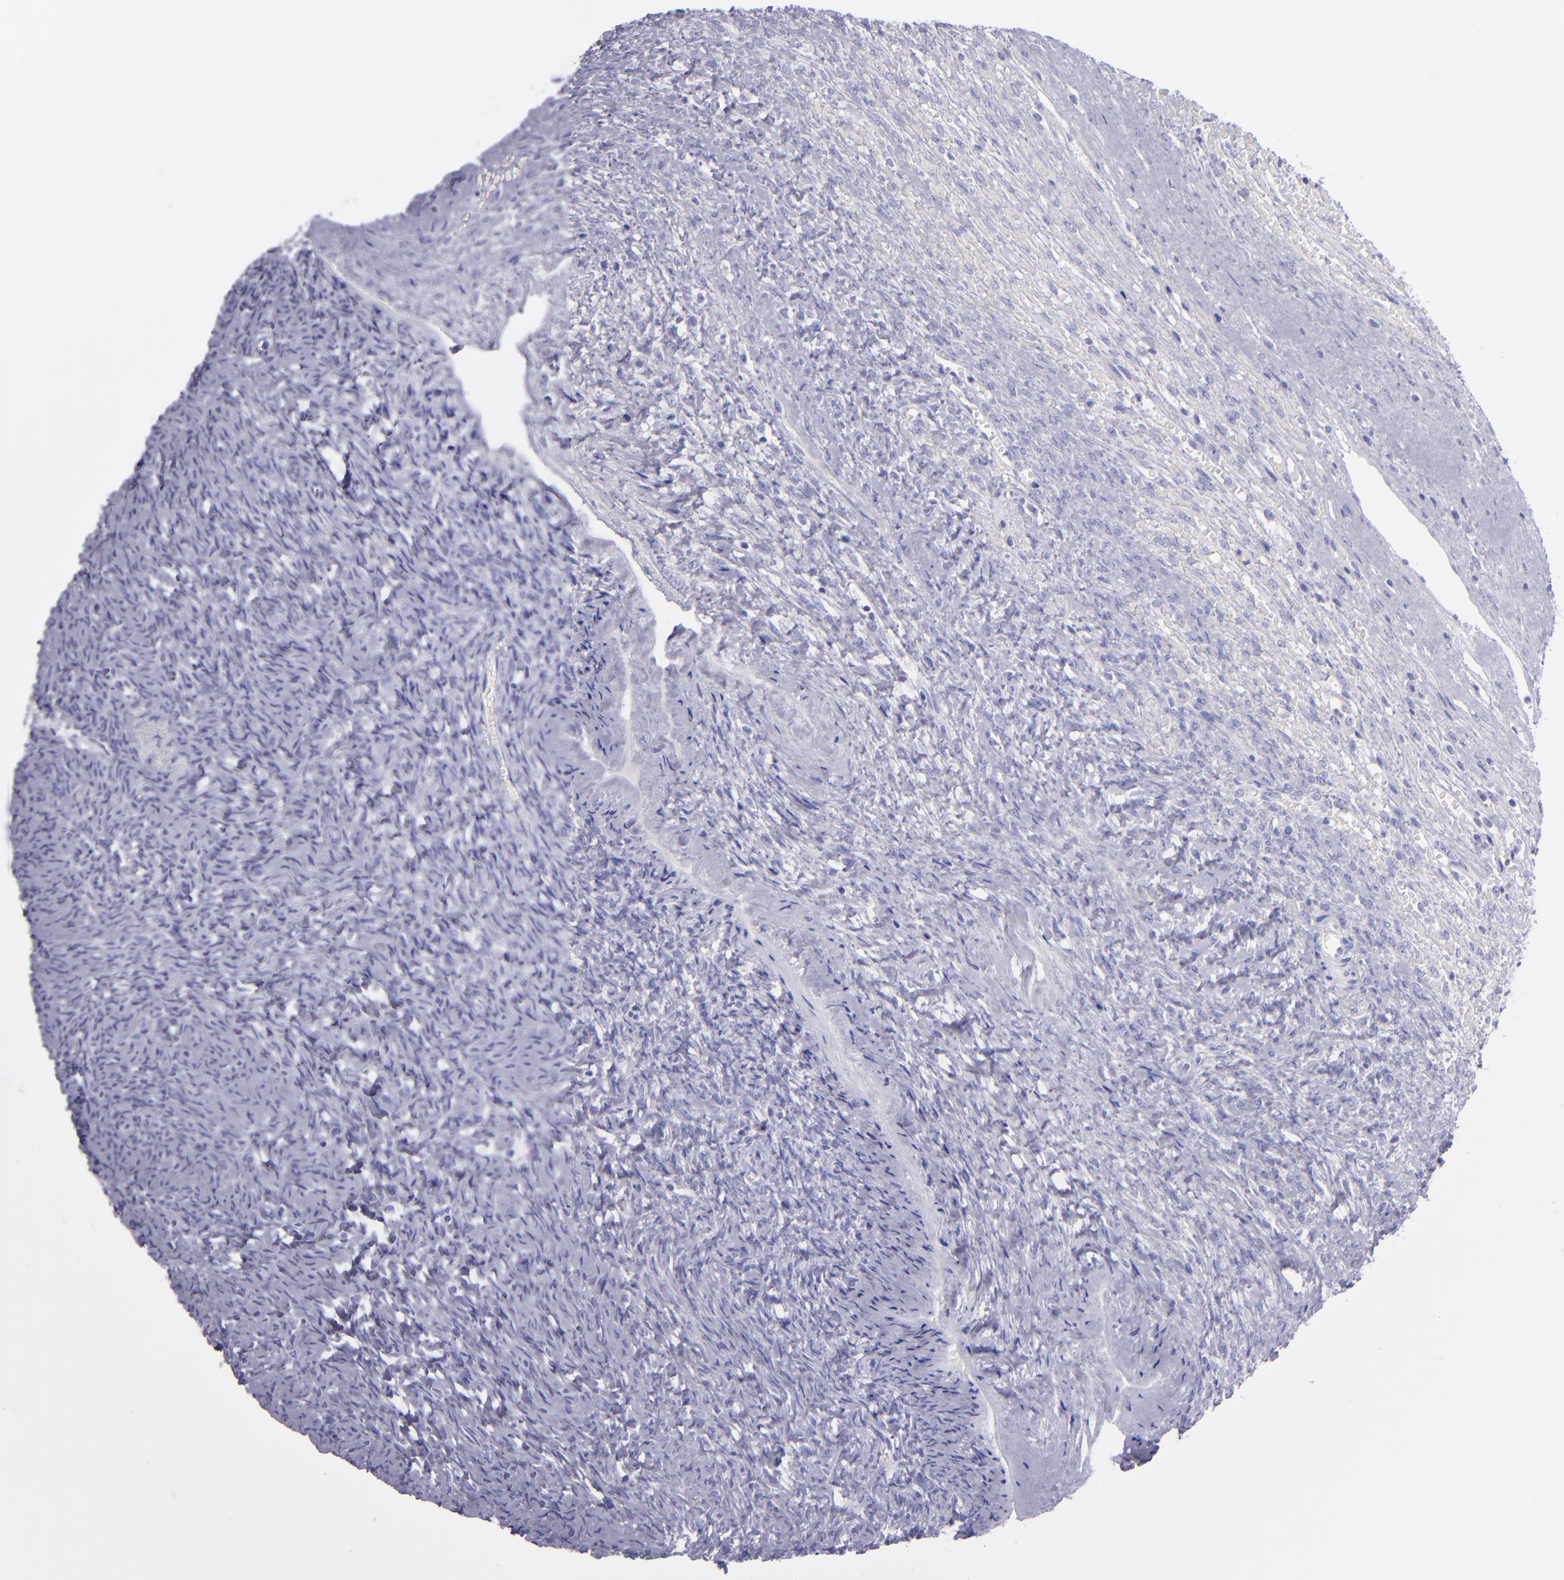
{"staining": {"intensity": "negative", "quantity": "none", "location": "none"}, "tissue": "ovary", "cell_type": "Follicle cells", "image_type": "normal", "snomed": [{"axis": "morphology", "description": "Normal tissue, NOS"}, {"axis": "topography", "description": "Ovary"}], "caption": "Histopathology image shows no significant protein positivity in follicle cells of normal ovary.", "gene": "TNNT3", "patient": {"sex": "female", "age": 56}}